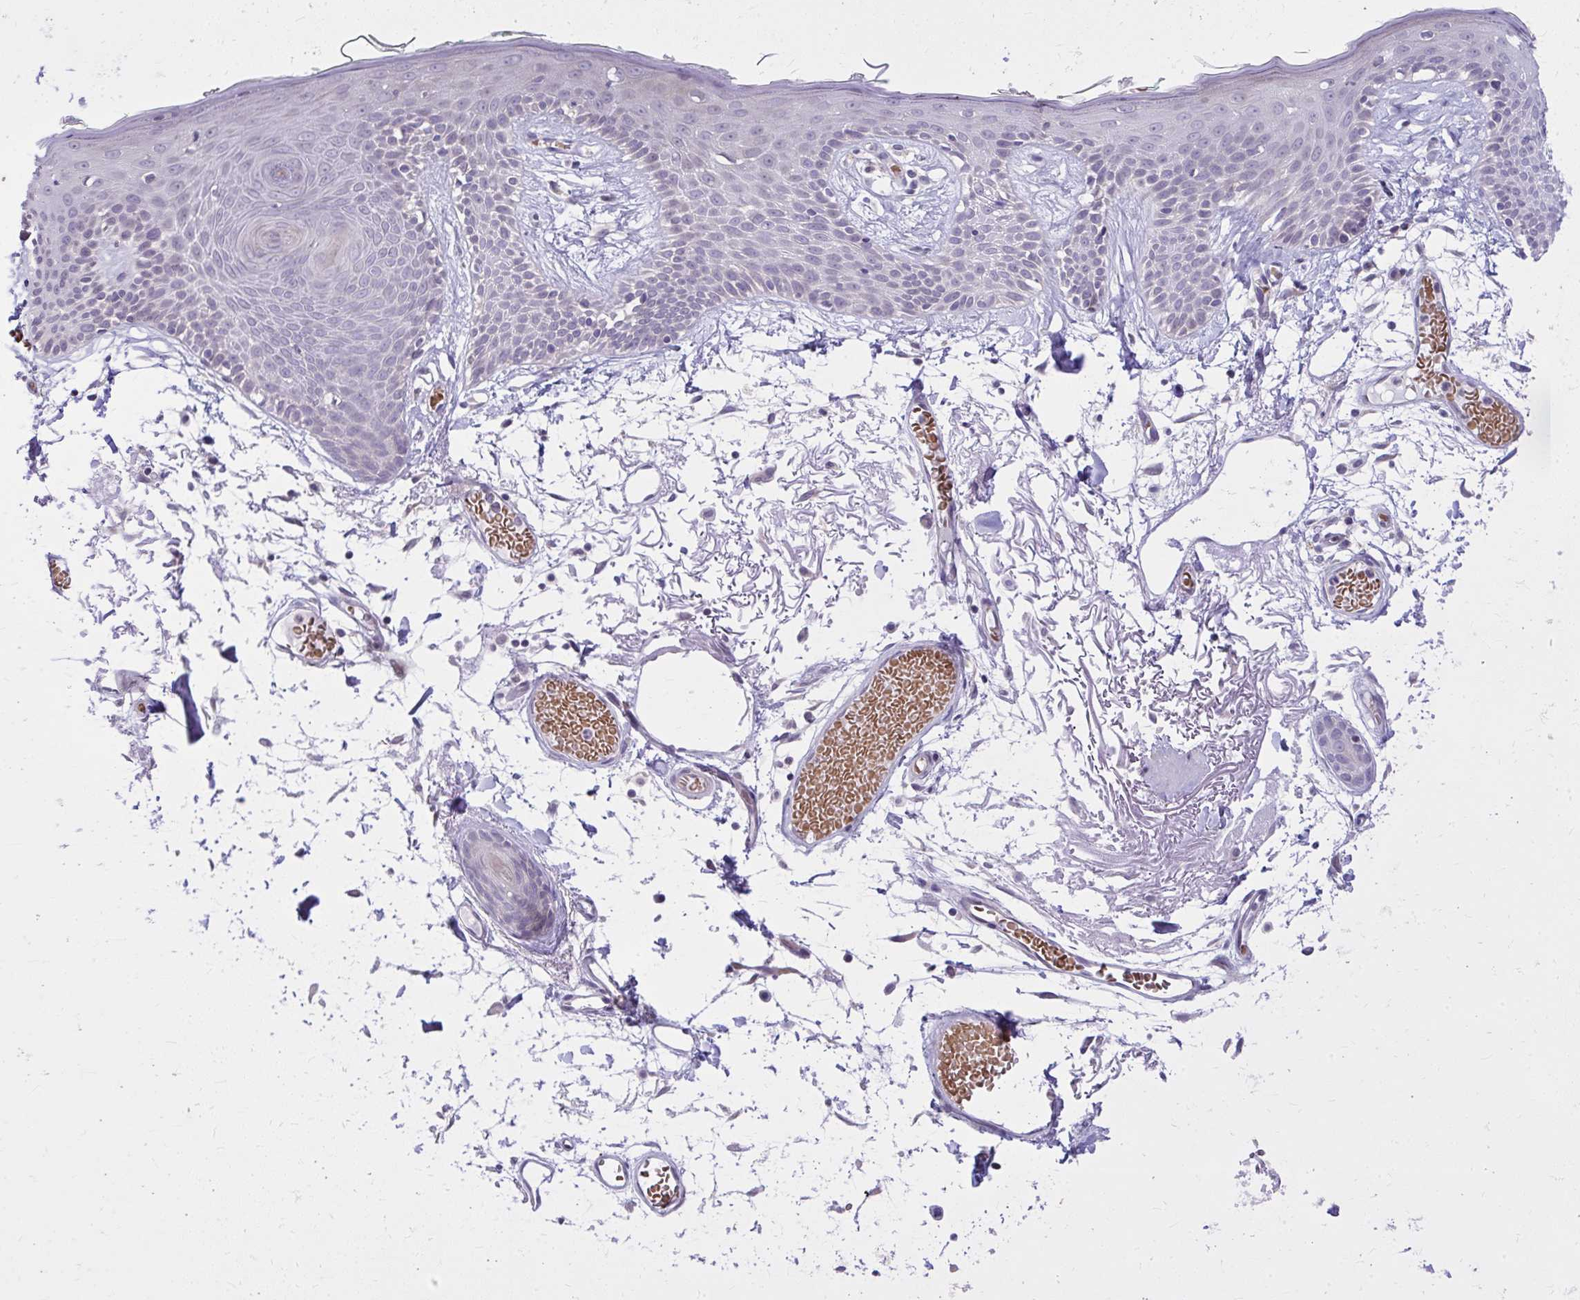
{"staining": {"intensity": "weak", "quantity": ">75%", "location": "cytoplasmic/membranous"}, "tissue": "skin", "cell_type": "Fibroblasts", "image_type": "normal", "snomed": [{"axis": "morphology", "description": "Normal tissue, NOS"}, {"axis": "topography", "description": "Skin"}], "caption": "This micrograph exhibits immunohistochemistry (IHC) staining of normal skin, with low weak cytoplasmic/membranous positivity in approximately >75% of fibroblasts.", "gene": "DPY19L1", "patient": {"sex": "male", "age": 79}}